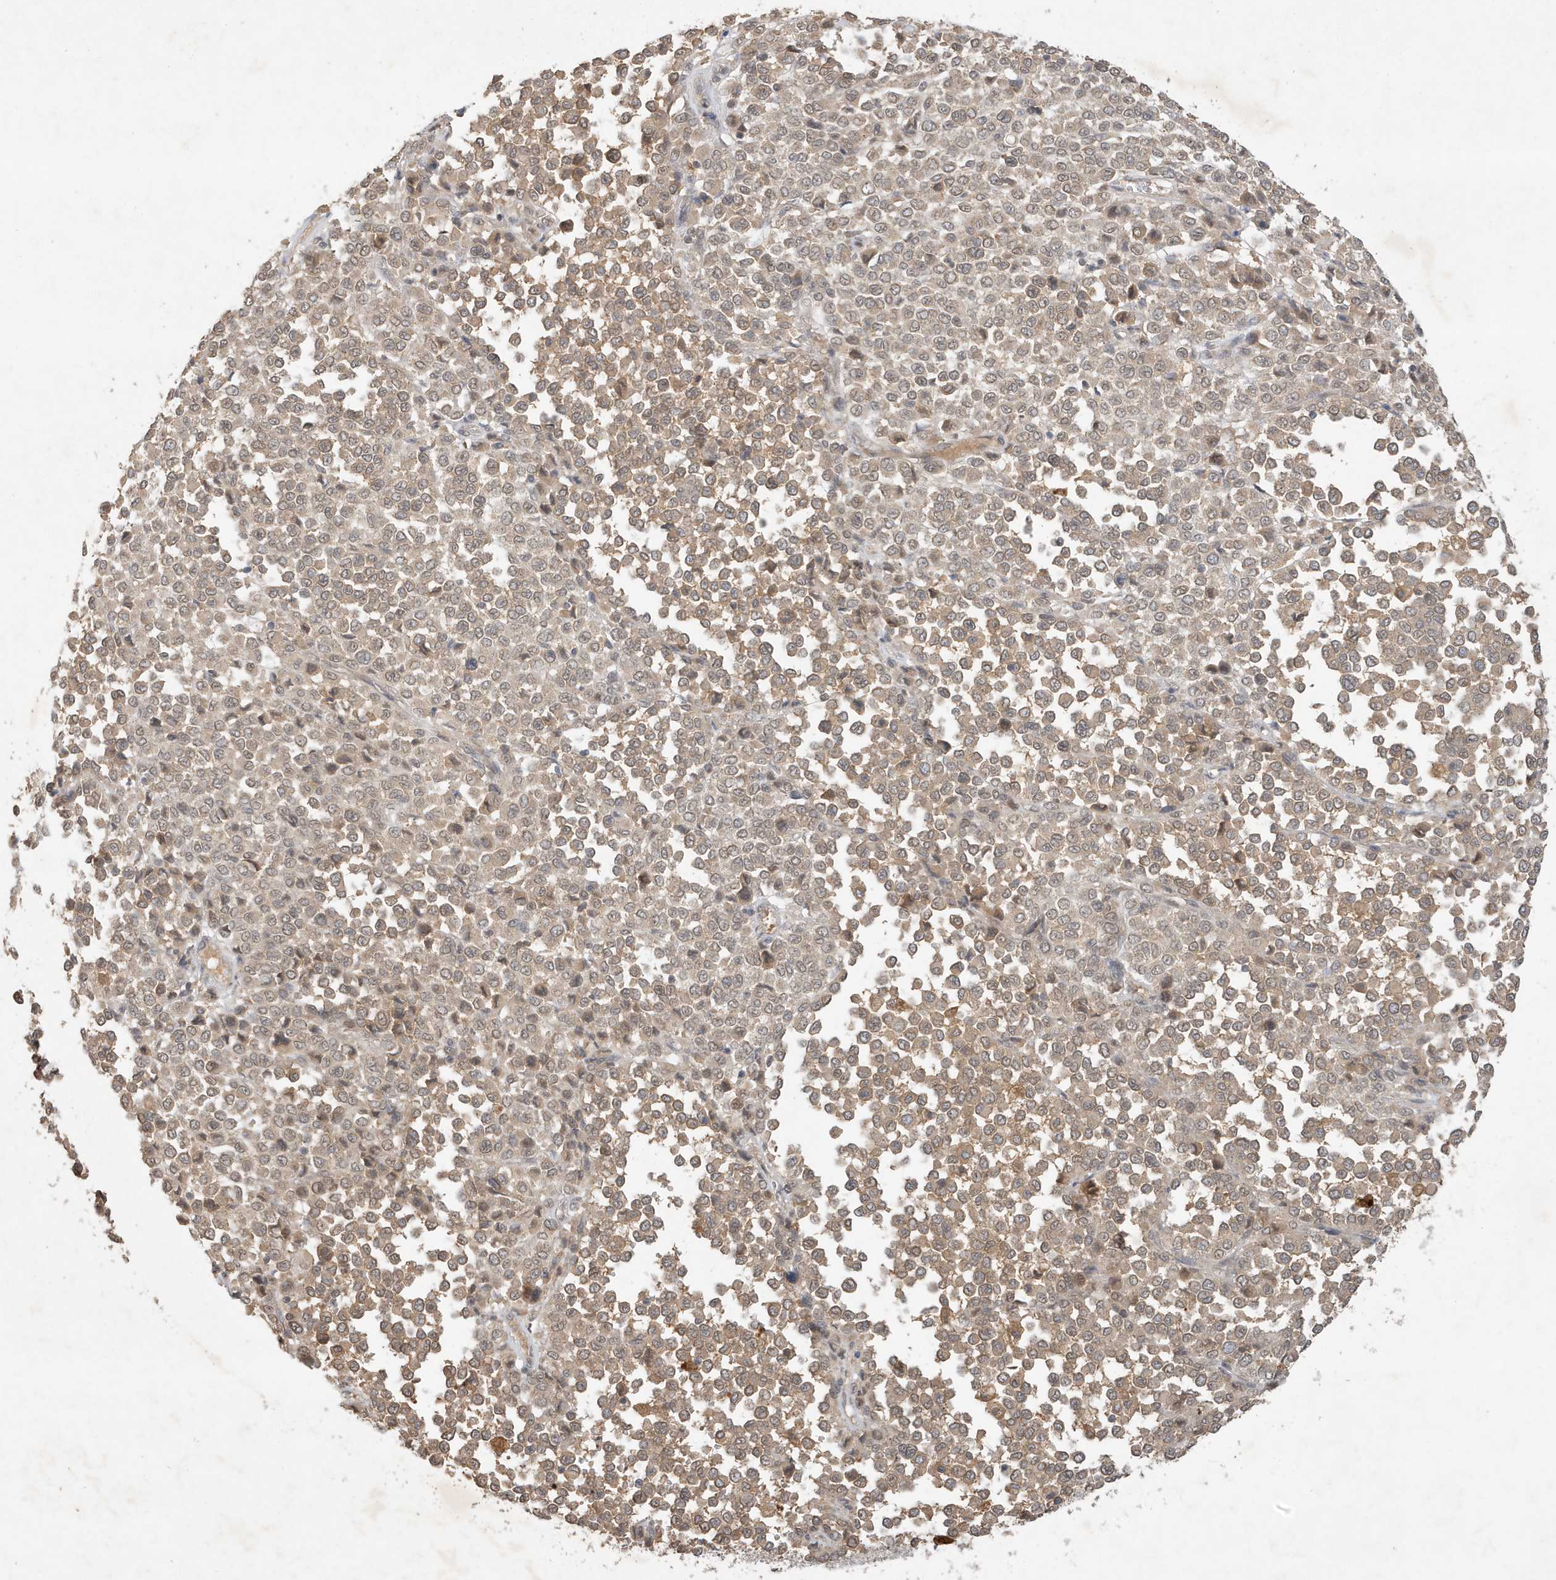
{"staining": {"intensity": "weak", "quantity": ">75%", "location": "cytoplasmic/membranous"}, "tissue": "melanoma", "cell_type": "Tumor cells", "image_type": "cancer", "snomed": [{"axis": "morphology", "description": "Malignant melanoma, Metastatic site"}, {"axis": "topography", "description": "Pancreas"}], "caption": "IHC photomicrograph of malignant melanoma (metastatic site) stained for a protein (brown), which exhibits low levels of weak cytoplasmic/membranous staining in about >75% of tumor cells.", "gene": "ABCB9", "patient": {"sex": "female", "age": 30}}